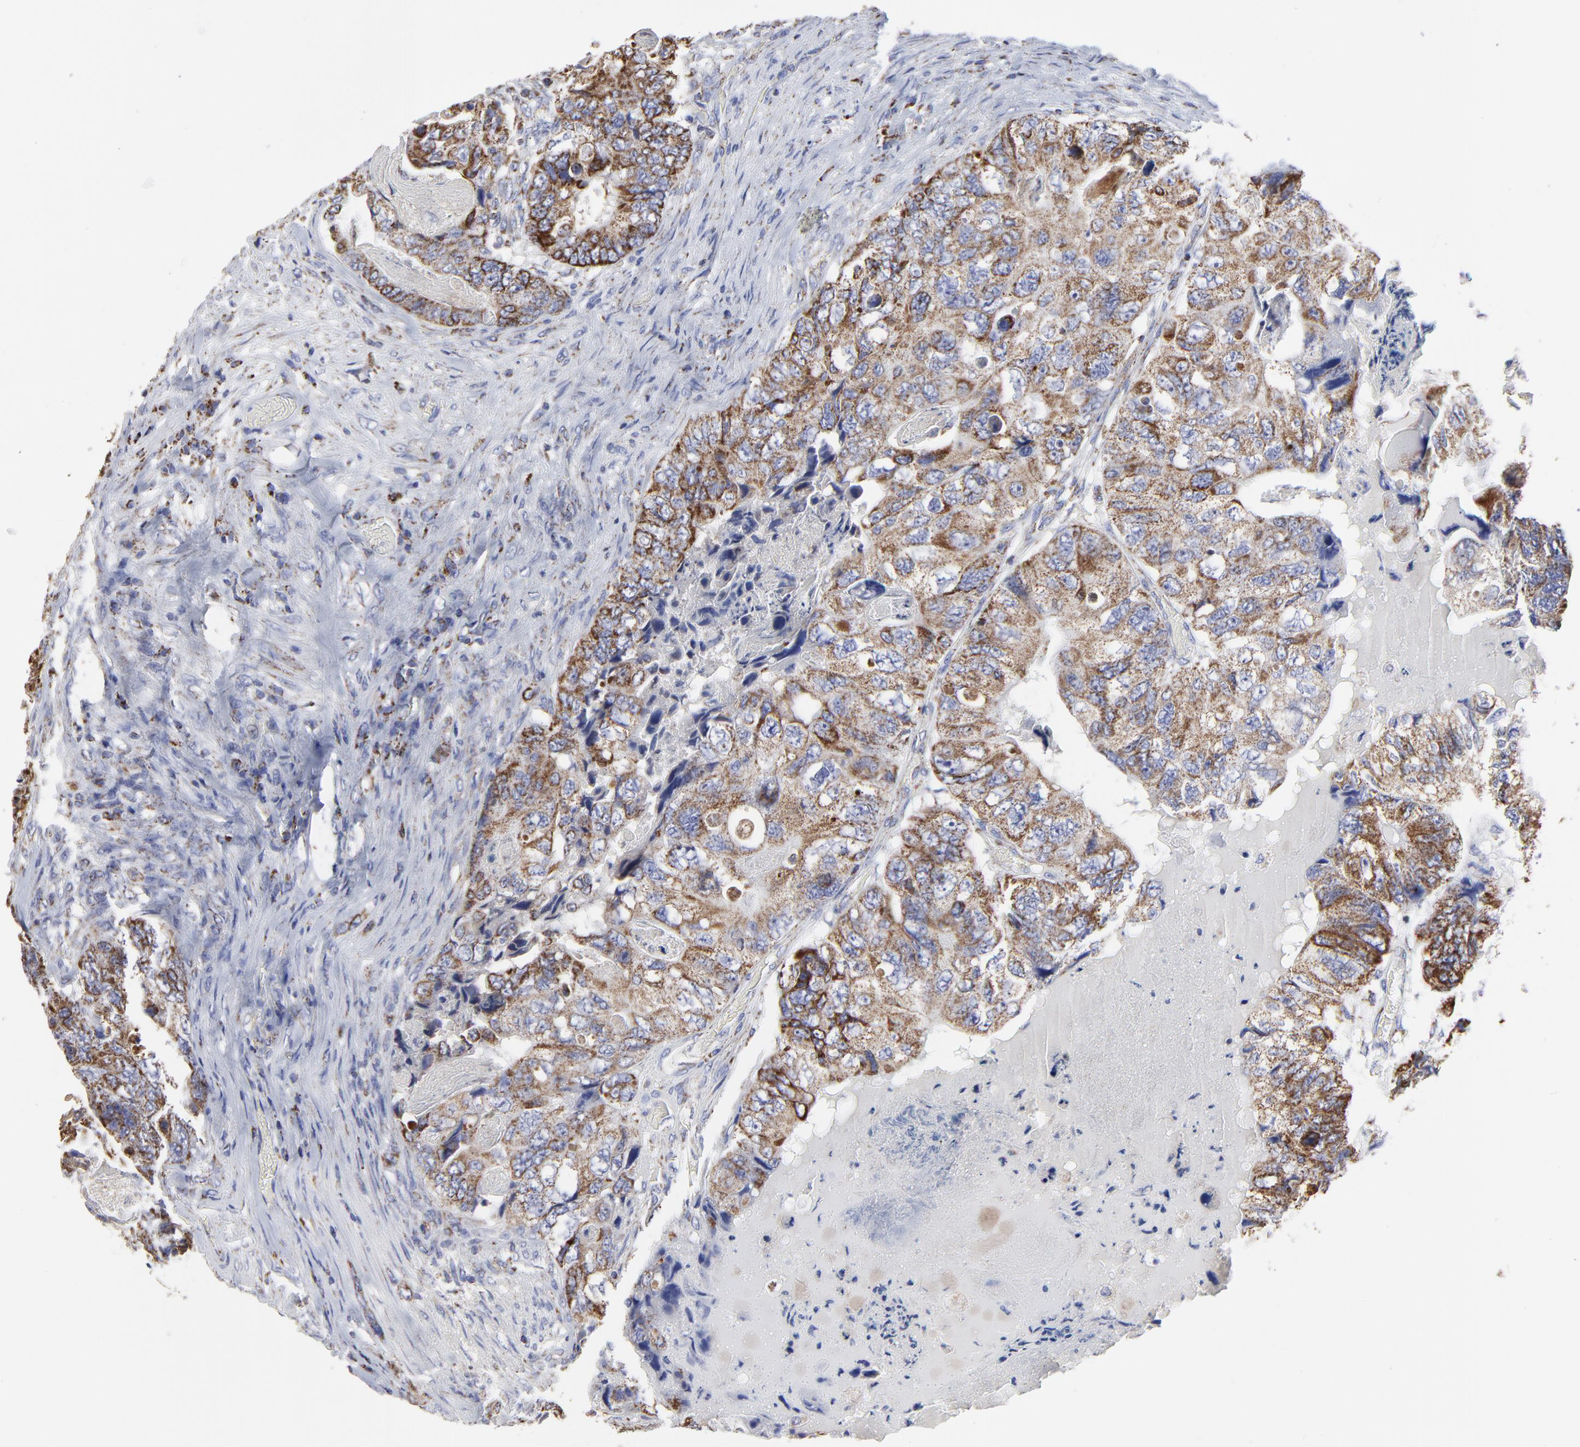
{"staining": {"intensity": "strong", "quantity": "25%-75%", "location": "cytoplasmic/membranous"}, "tissue": "colorectal cancer", "cell_type": "Tumor cells", "image_type": "cancer", "snomed": [{"axis": "morphology", "description": "Adenocarcinoma, NOS"}, {"axis": "topography", "description": "Rectum"}], "caption": "Immunohistochemistry (IHC) (DAB) staining of human adenocarcinoma (colorectal) displays strong cytoplasmic/membranous protein expression in approximately 25%-75% of tumor cells.", "gene": "PINK1", "patient": {"sex": "female", "age": 82}}